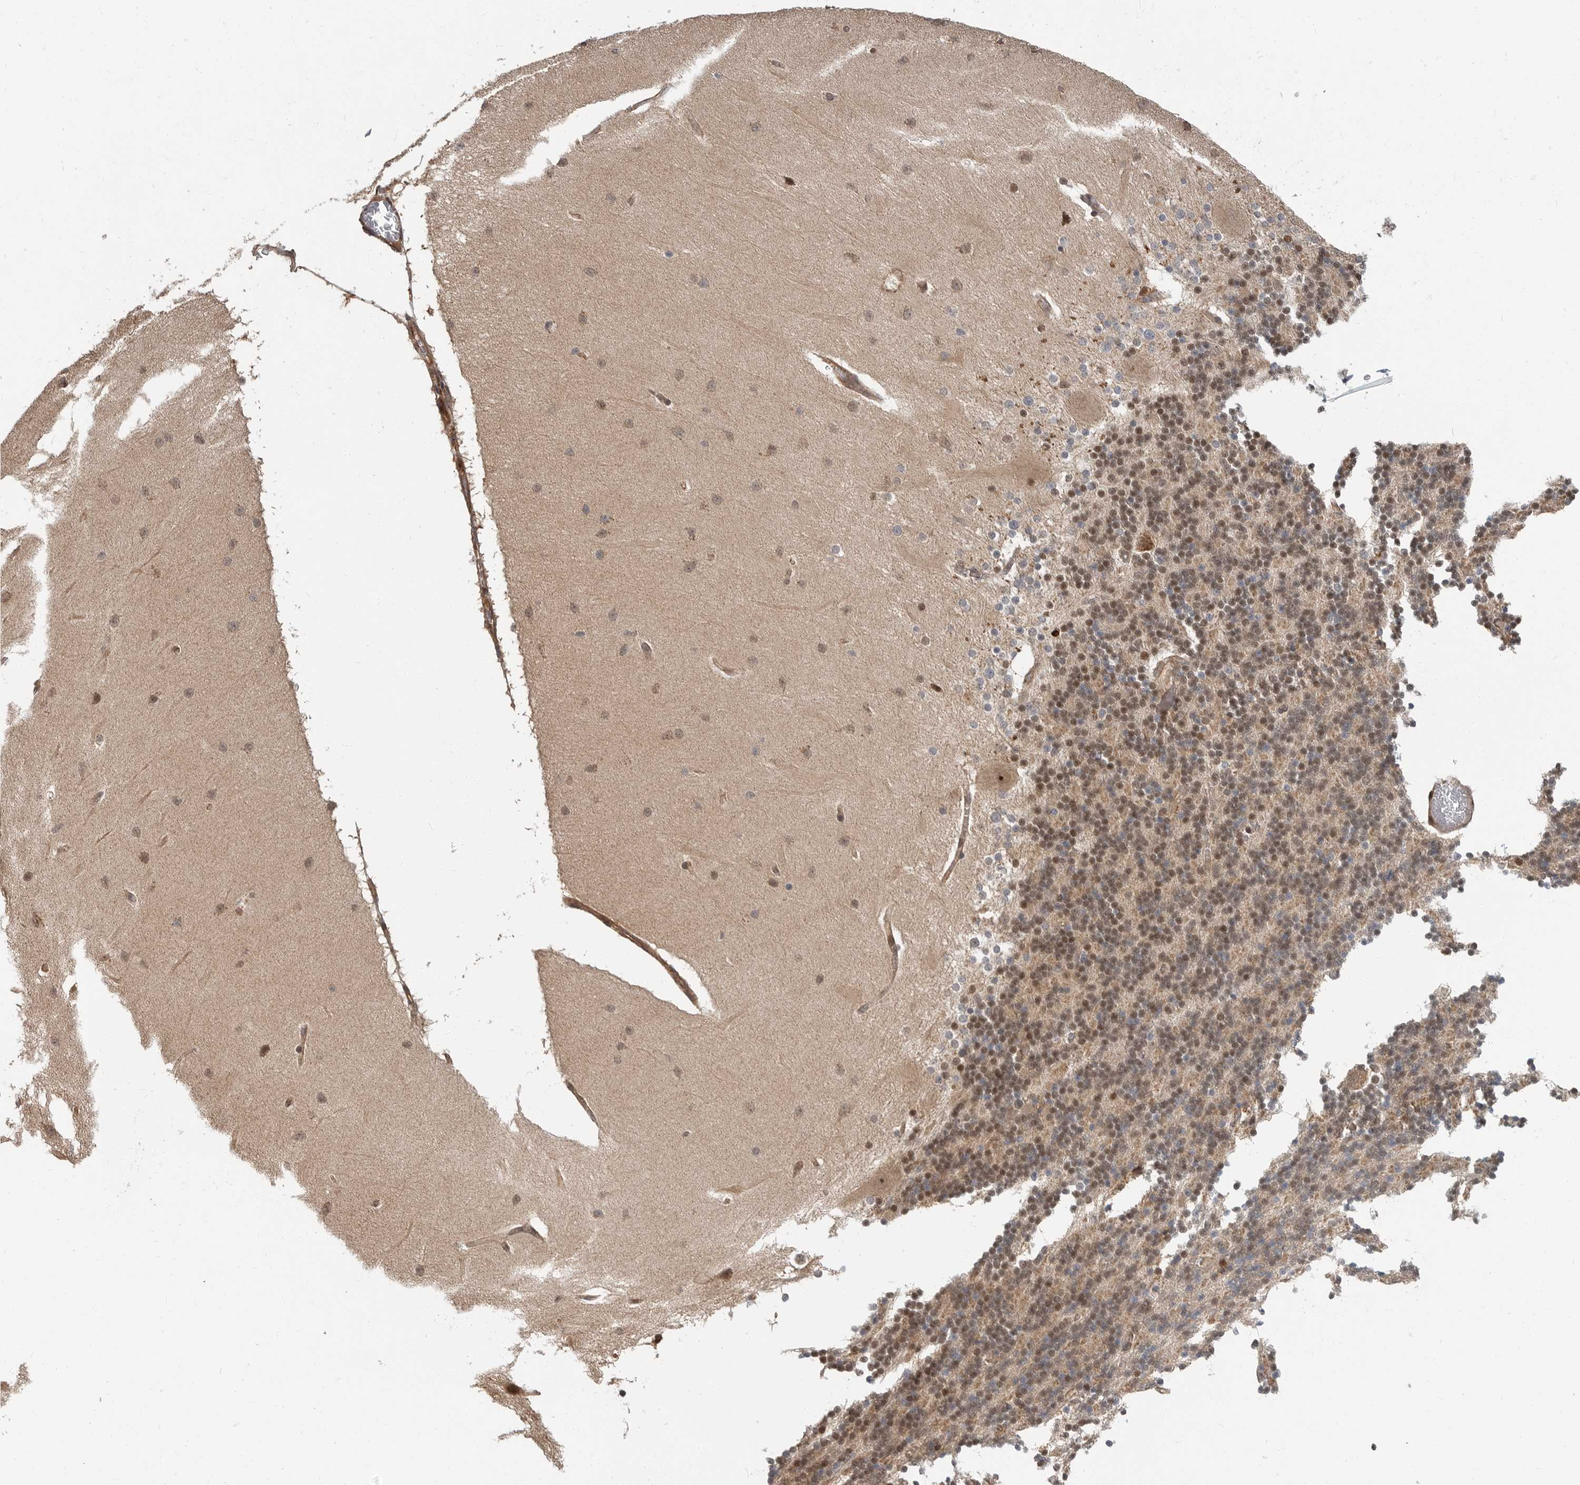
{"staining": {"intensity": "moderate", "quantity": "25%-75%", "location": "cytoplasmic/membranous,nuclear"}, "tissue": "cerebellum", "cell_type": "Cells in granular layer", "image_type": "normal", "snomed": [{"axis": "morphology", "description": "Normal tissue, NOS"}, {"axis": "topography", "description": "Cerebellum"}], "caption": "Immunohistochemistry histopathology image of normal cerebellum: human cerebellum stained using IHC reveals medium levels of moderate protein expression localized specifically in the cytoplasmic/membranous,nuclear of cells in granular layer, appearing as a cytoplasmic/membranous,nuclear brown color.", "gene": "STRAP", "patient": {"sex": "female", "age": 54}}